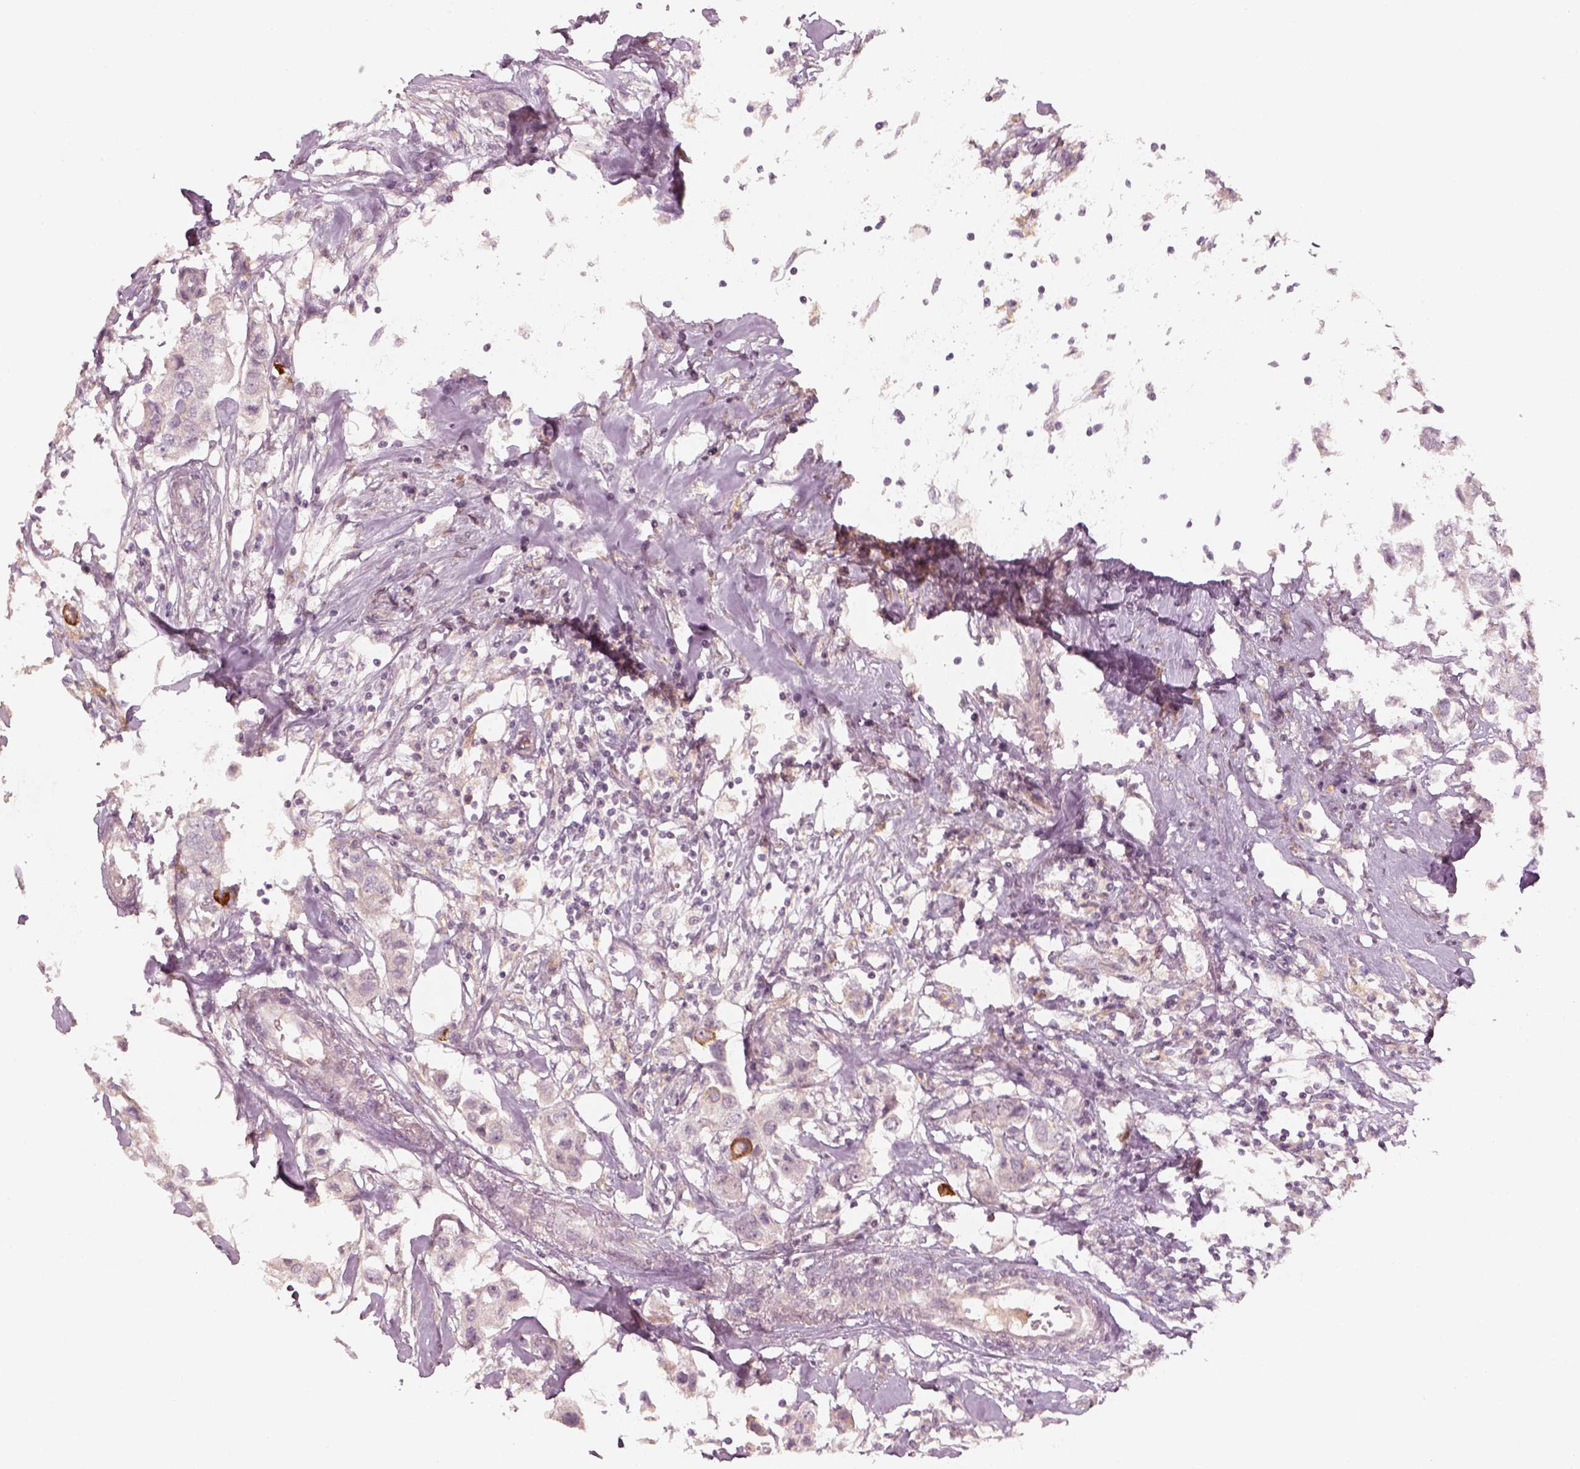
{"staining": {"intensity": "weak", "quantity": "<25%", "location": "cytoplasmic/membranous"}, "tissue": "breast cancer", "cell_type": "Tumor cells", "image_type": "cancer", "snomed": [{"axis": "morphology", "description": "Duct carcinoma"}, {"axis": "topography", "description": "Breast"}], "caption": "DAB immunohistochemical staining of human breast cancer (intraductal carcinoma) demonstrates no significant staining in tumor cells.", "gene": "LAMC2", "patient": {"sex": "female", "age": 80}}